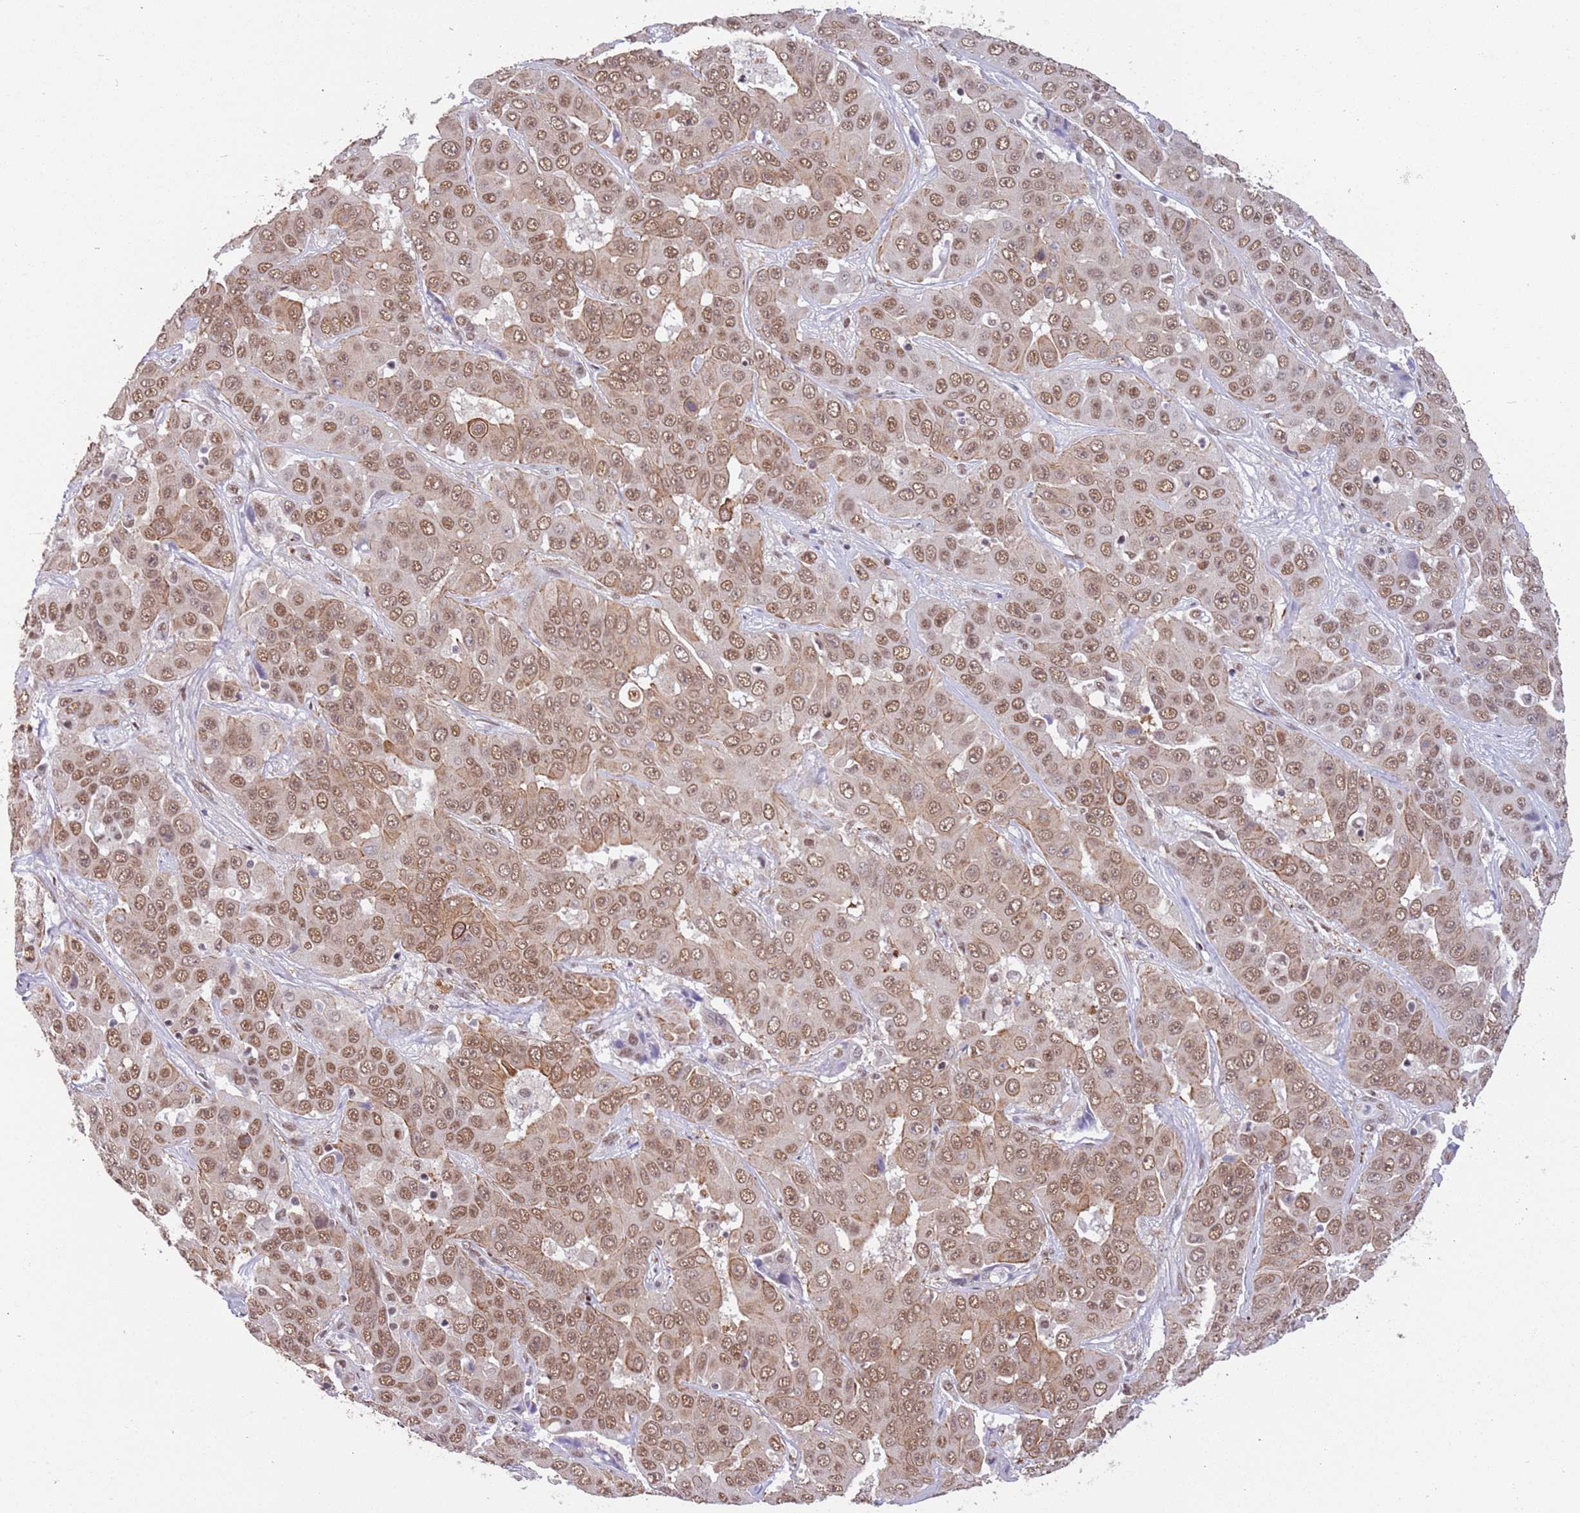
{"staining": {"intensity": "moderate", "quantity": ">75%", "location": "nuclear"}, "tissue": "liver cancer", "cell_type": "Tumor cells", "image_type": "cancer", "snomed": [{"axis": "morphology", "description": "Cholangiocarcinoma"}, {"axis": "topography", "description": "Liver"}], "caption": "Human cholangiocarcinoma (liver) stained with a brown dye reveals moderate nuclear positive expression in about >75% of tumor cells.", "gene": "TRIM32", "patient": {"sex": "female", "age": 52}}